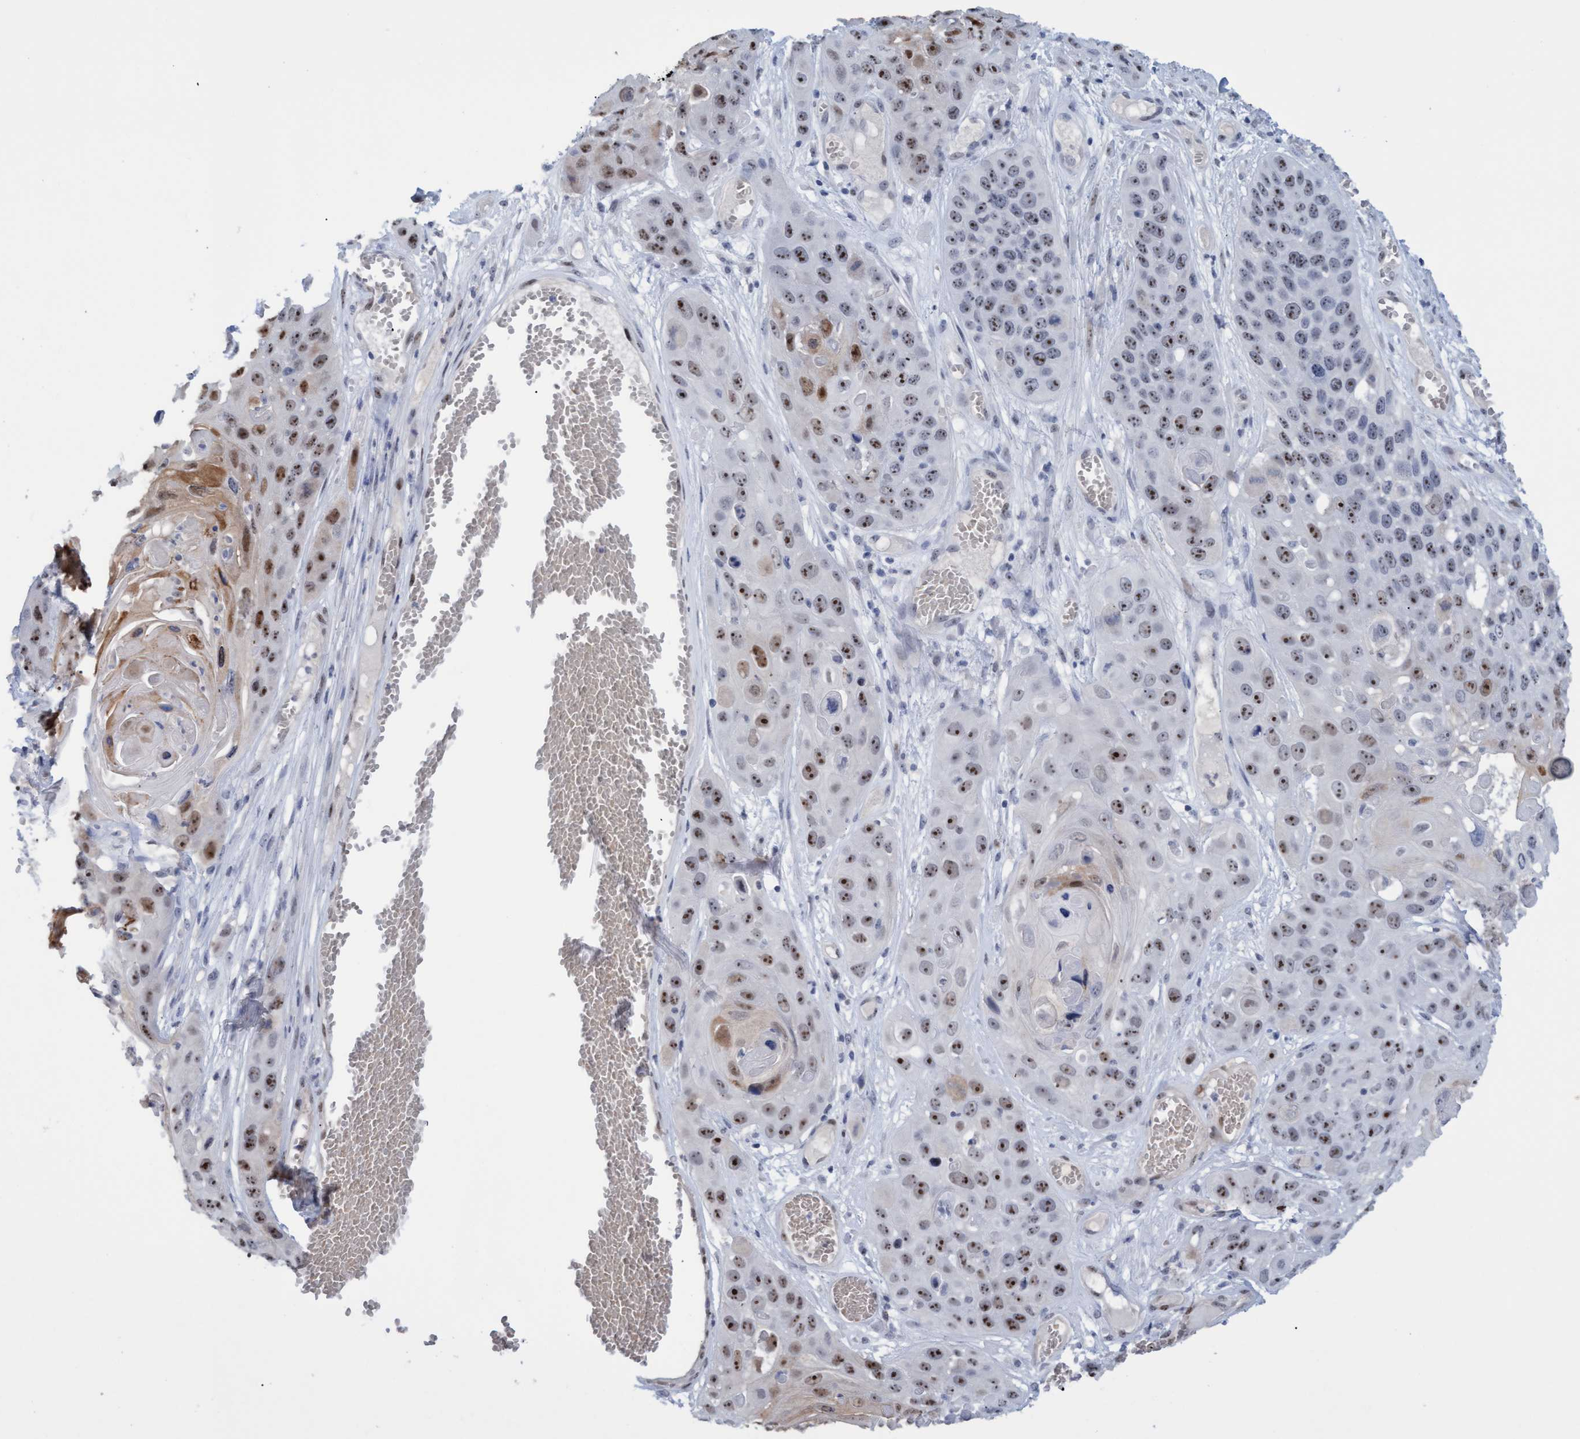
{"staining": {"intensity": "moderate", "quantity": ">75%", "location": "nuclear"}, "tissue": "skin cancer", "cell_type": "Tumor cells", "image_type": "cancer", "snomed": [{"axis": "morphology", "description": "Squamous cell carcinoma, NOS"}, {"axis": "topography", "description": "Skin"}], "caption": "Immunohistochemical staining of human skin squamous cell carcinoma displays medium levels of moderate nuclear positivity in about >75% of tumor cells.", "gene": "PINX1", "patient": {"sex": "male", "age": 55}}